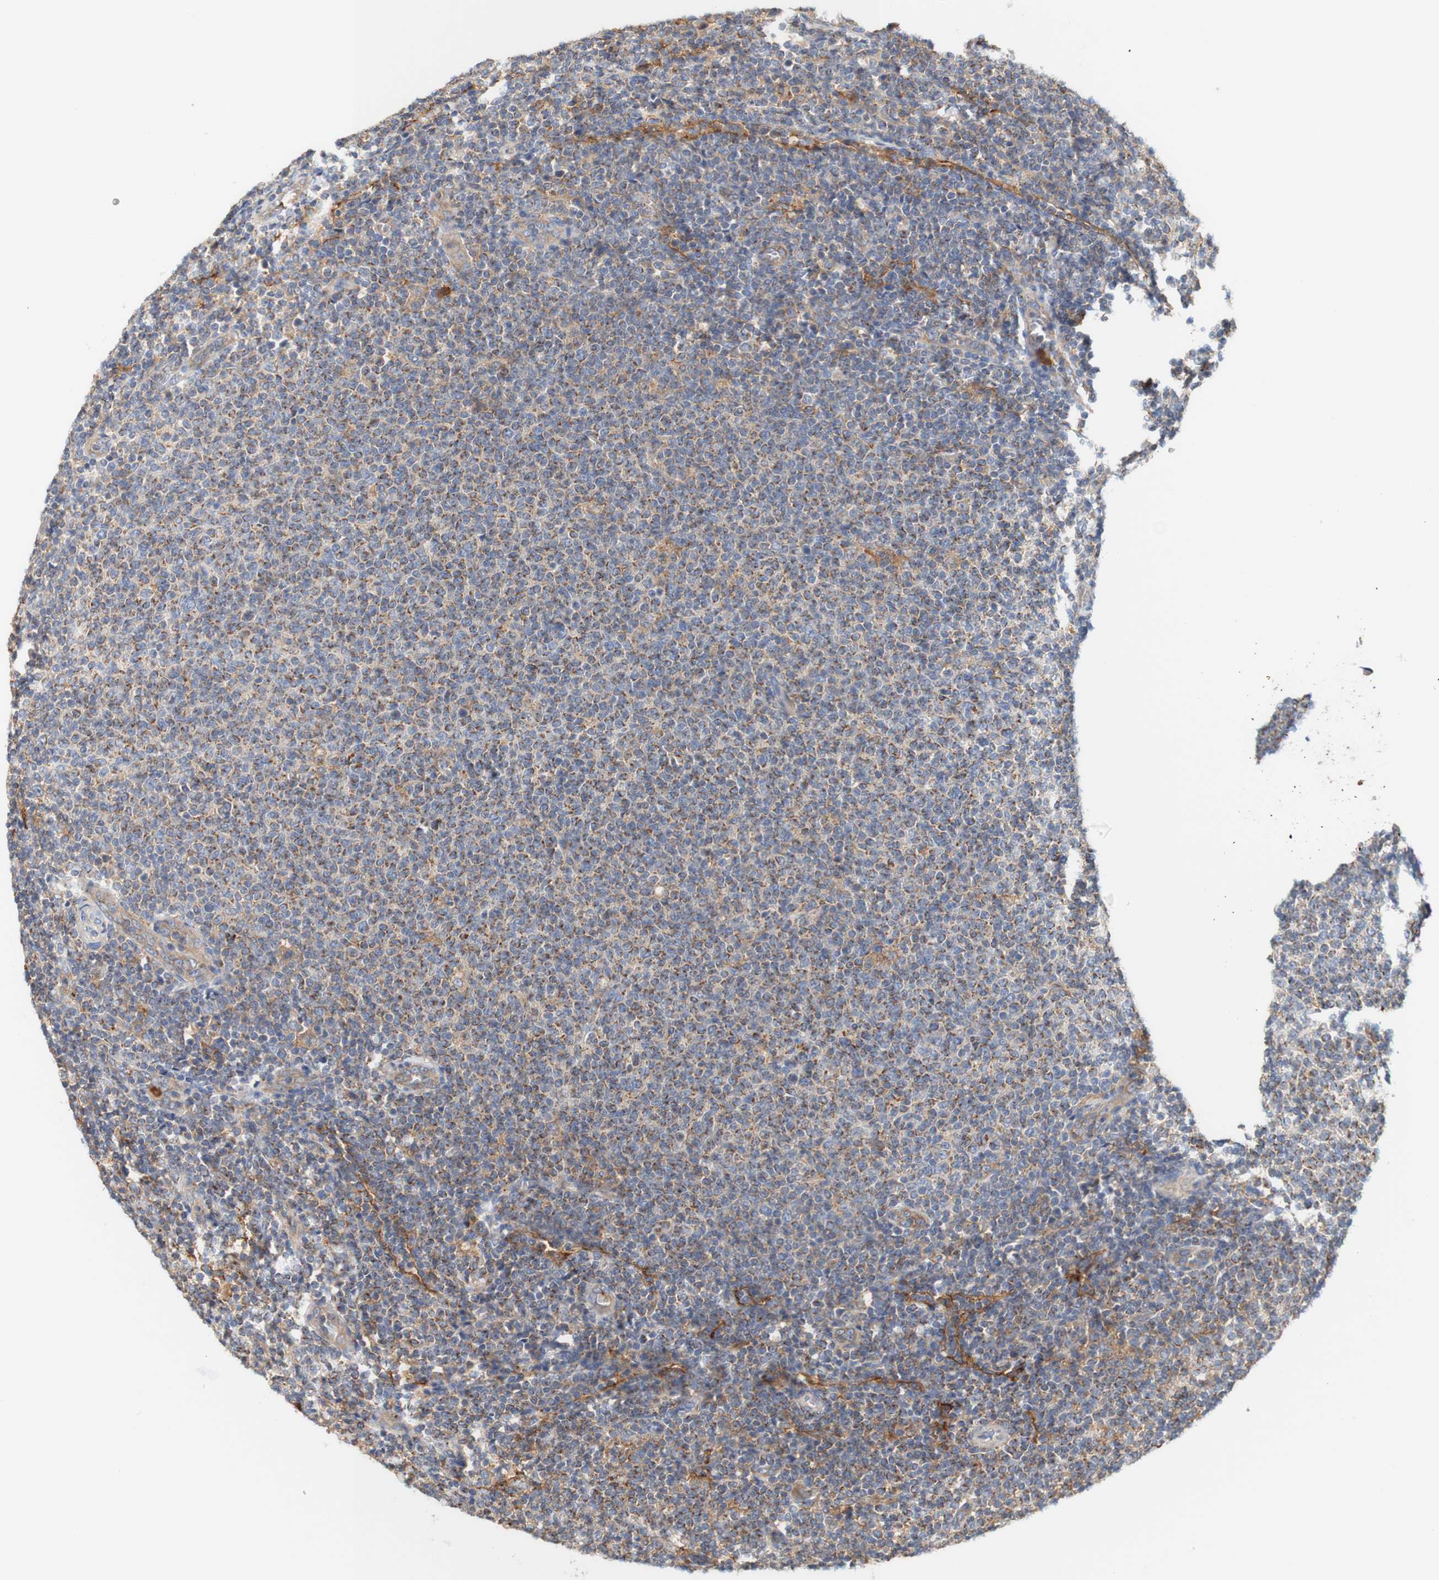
{"staining": {"intensity": "moderate", "quantity": "25%-75%", "location": "cytoplasmic/membranous"}, "tissue": "lymphoma", "cell_type": "Tumor cells", "image_type": "cancer", "snomed": [{"axis": "morphology", "description": "Malignant lymphoma, non-Hodgkin's type, Low grade"}, {"axis": "topography", "description": "Lymph node"}], "caption": "A high-resolution image shows IHC staining of low-grade malignant lymphoma, non-Hodgkin's type, which shows moderate cytoplasmic/membranous staining in approximately 25%-75% of tumor cells.", "gene": "PCDH7", "patient": {"sex": "male", "age": 66}}